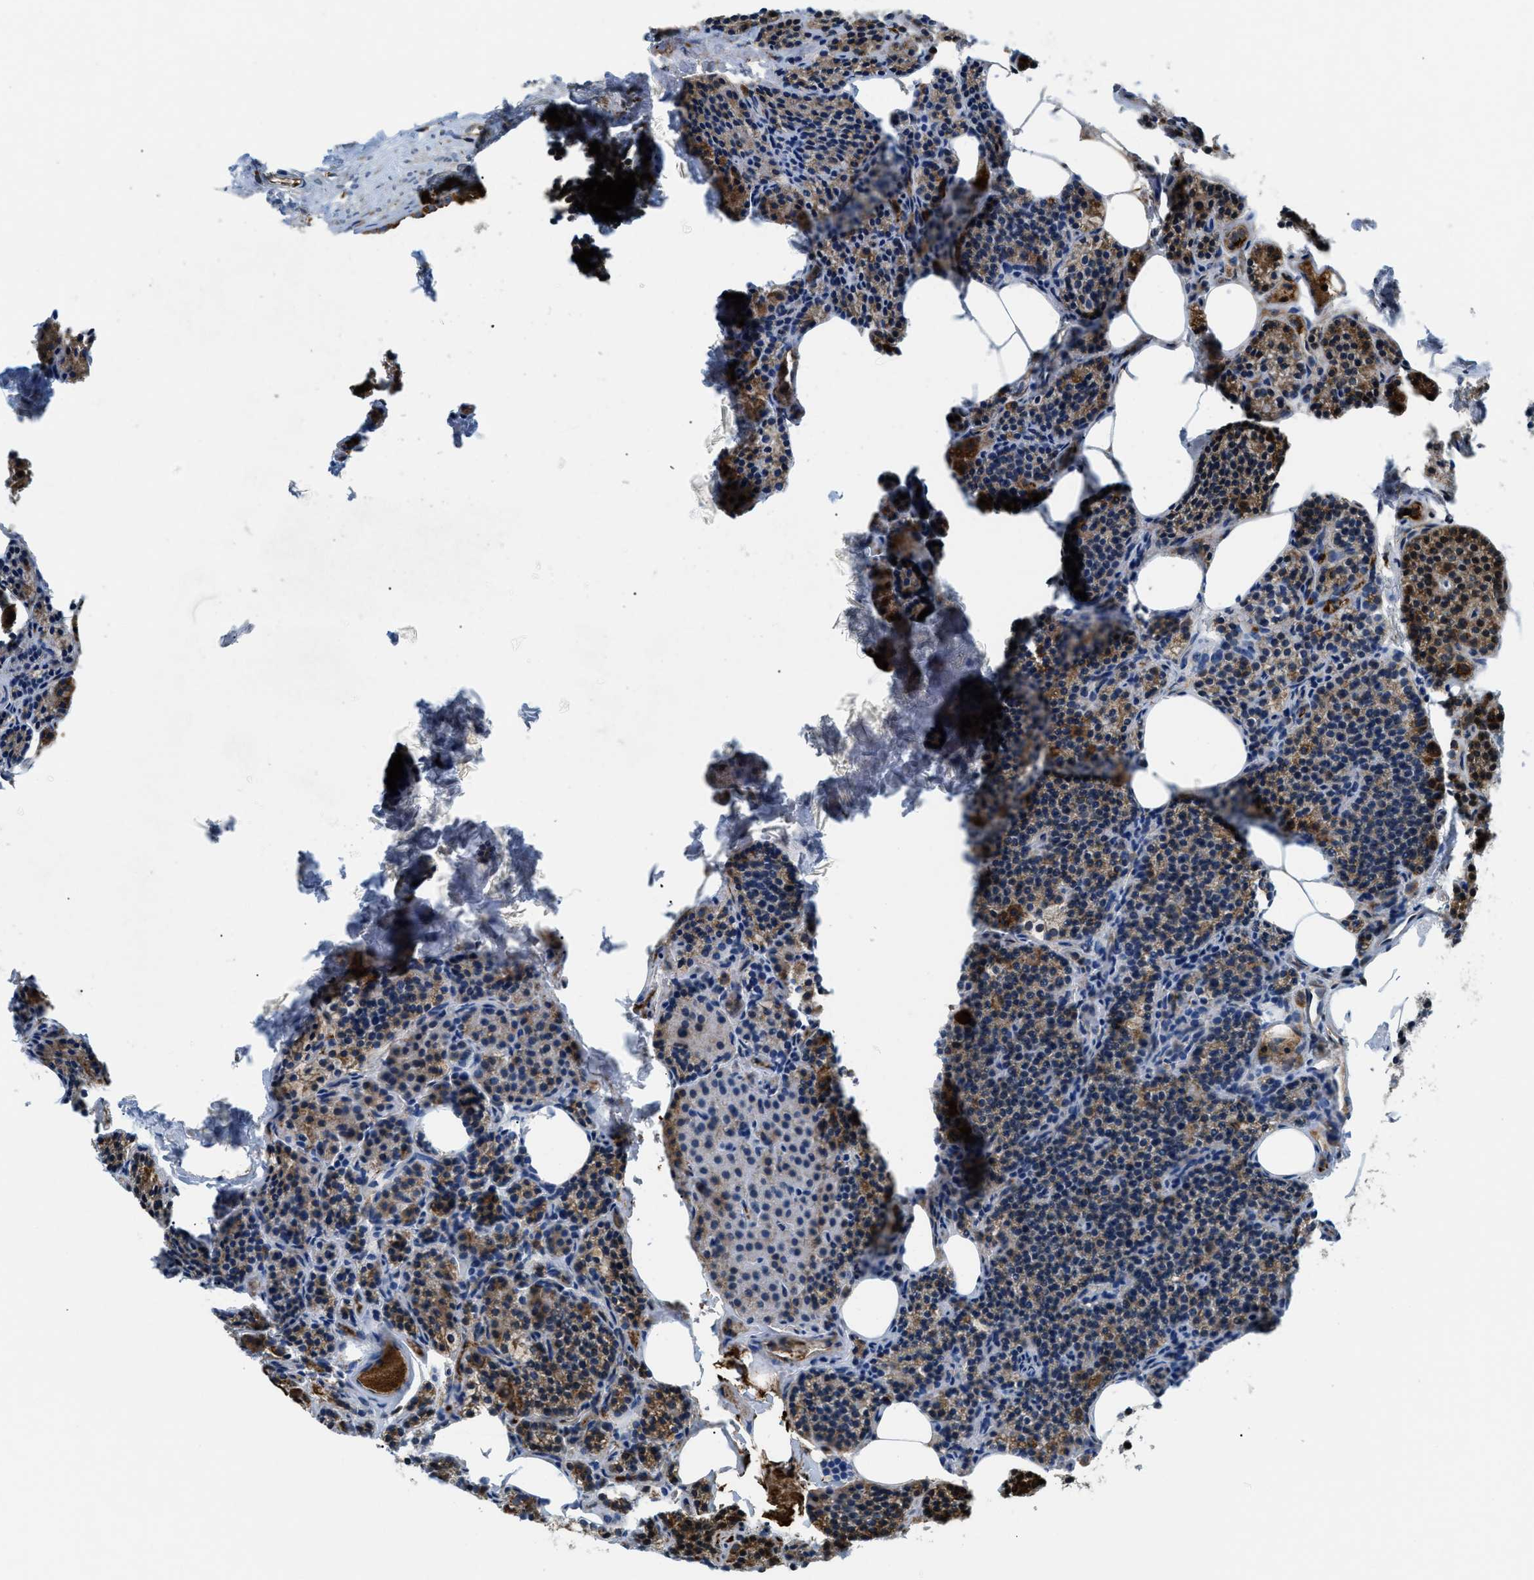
{"staining": {"intensity": "strong", "quantity": "25%-75%", "location": "cytoplasmic/membranous"}, "tissue": "parathyroid gland", "cell_type": "Glandular cells", "image_type": "normal", "snomed": [{"axis": "morphology", "description": "Normal tissue, NOS"}, {"axis": "morphology", "description": "Adenoma, NOS"}, {"axis": "topography", "description": "Parathyroid gland"}], "caption": "Immunohistochemistry (IHC) micrograph of unremarkable parathyroid gland: parathyroid gland stained using immunohistochemistry (IHC) demonstrates high levels of strong protein expression localized specifically in the cytoplasmic/membranous of glandular cells, appearing as a cytoplasmic/membranous brown color.", "gene": "CSPG4", "patient": {"sex": "female", "age": 74}}